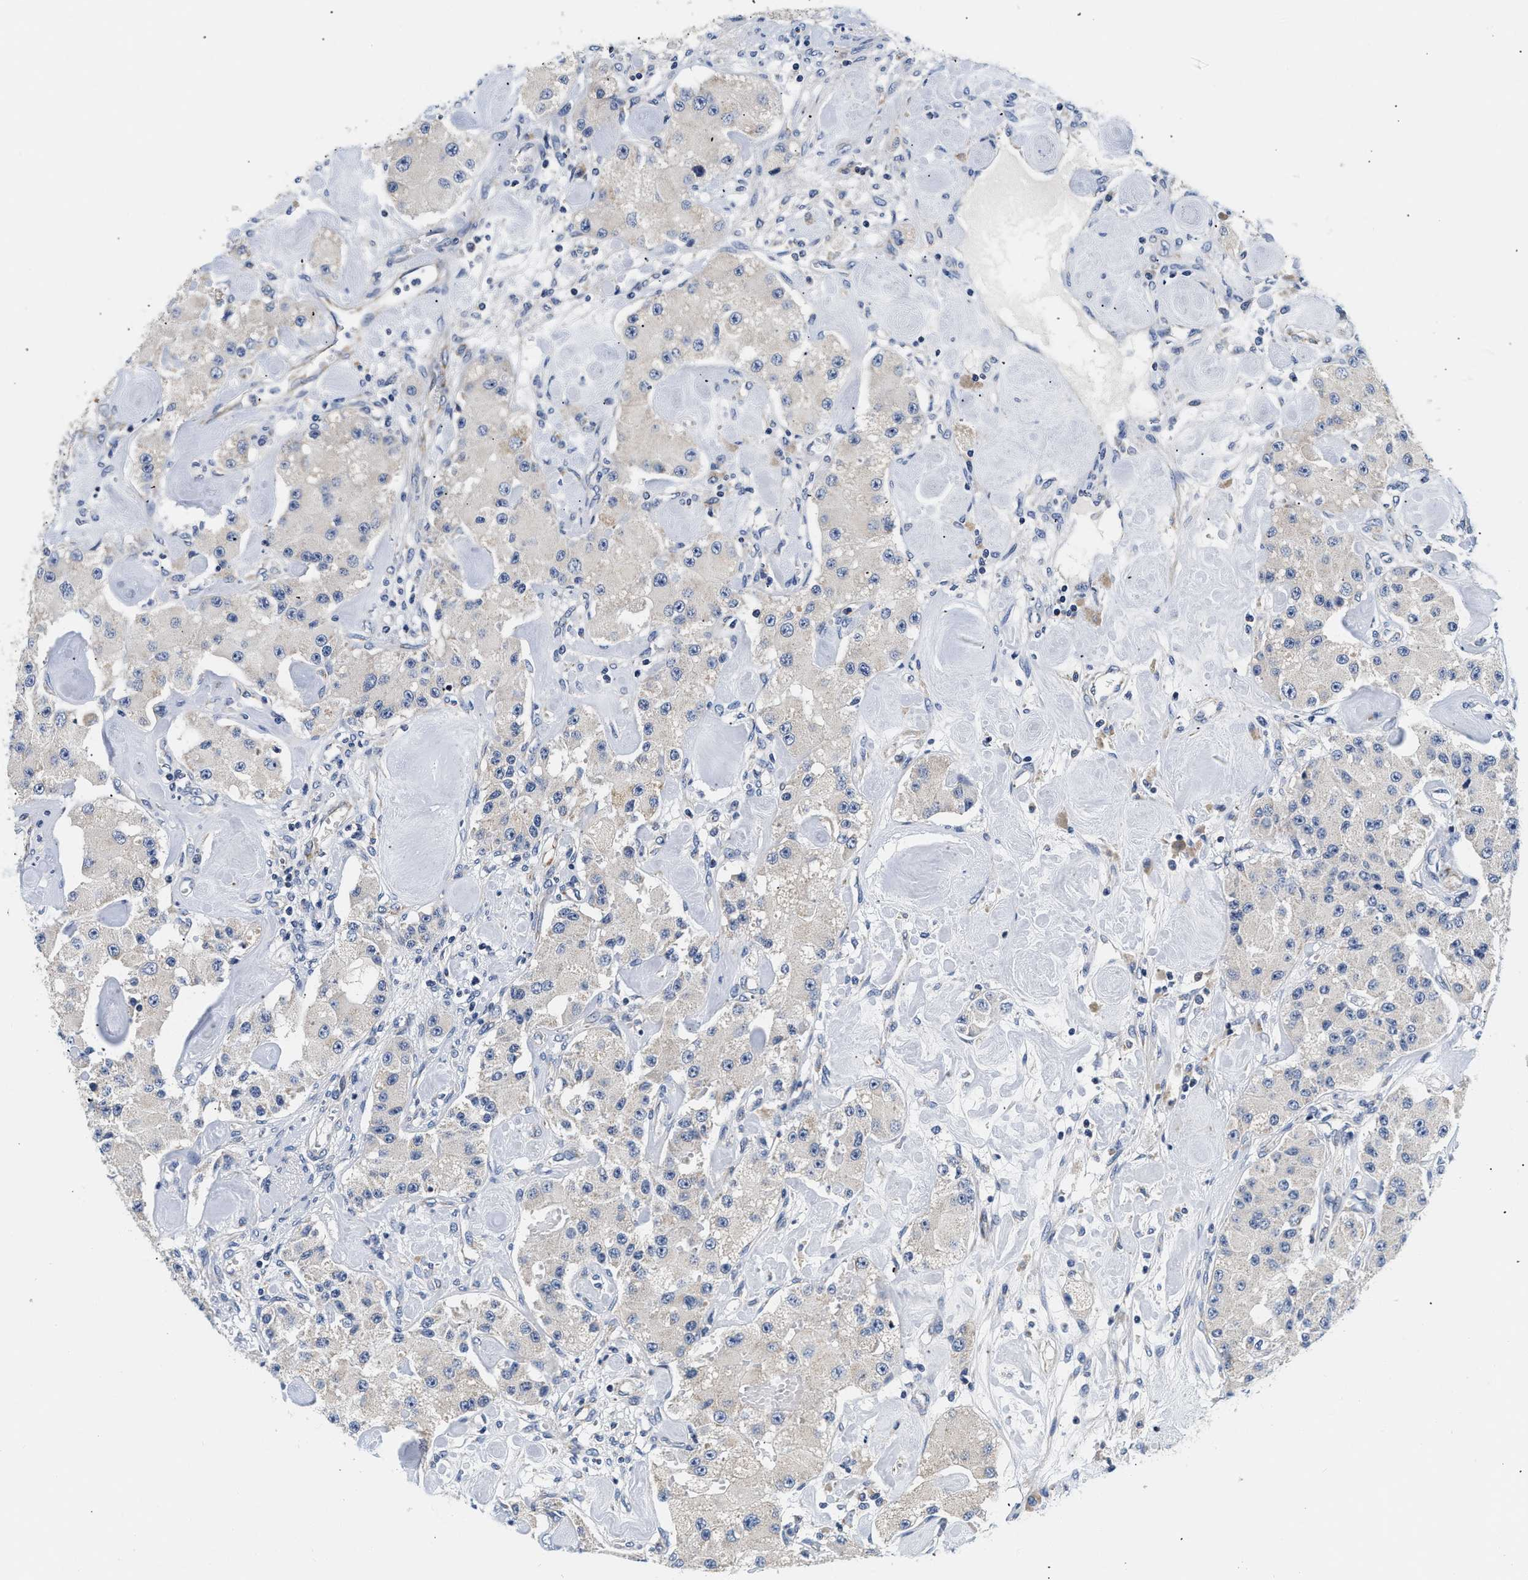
{"staining": {"intensity": "negative", "quantity": "none", "location": "none"}, "tissue": "carcinoid", "cell_type": "Tumor cells", "image_type": "cancer", "snomed": [{"axis": "morphology", "description": "Carcinoid, malignant, NOS"}, {"axis": "topography", "description": "Pancreas"}], "caption": "IHC of human malignant carcinoid exhibits no staining in tumor cells.", "gene": "PDP1", "patient": {"sex": "male", "age": 41}}